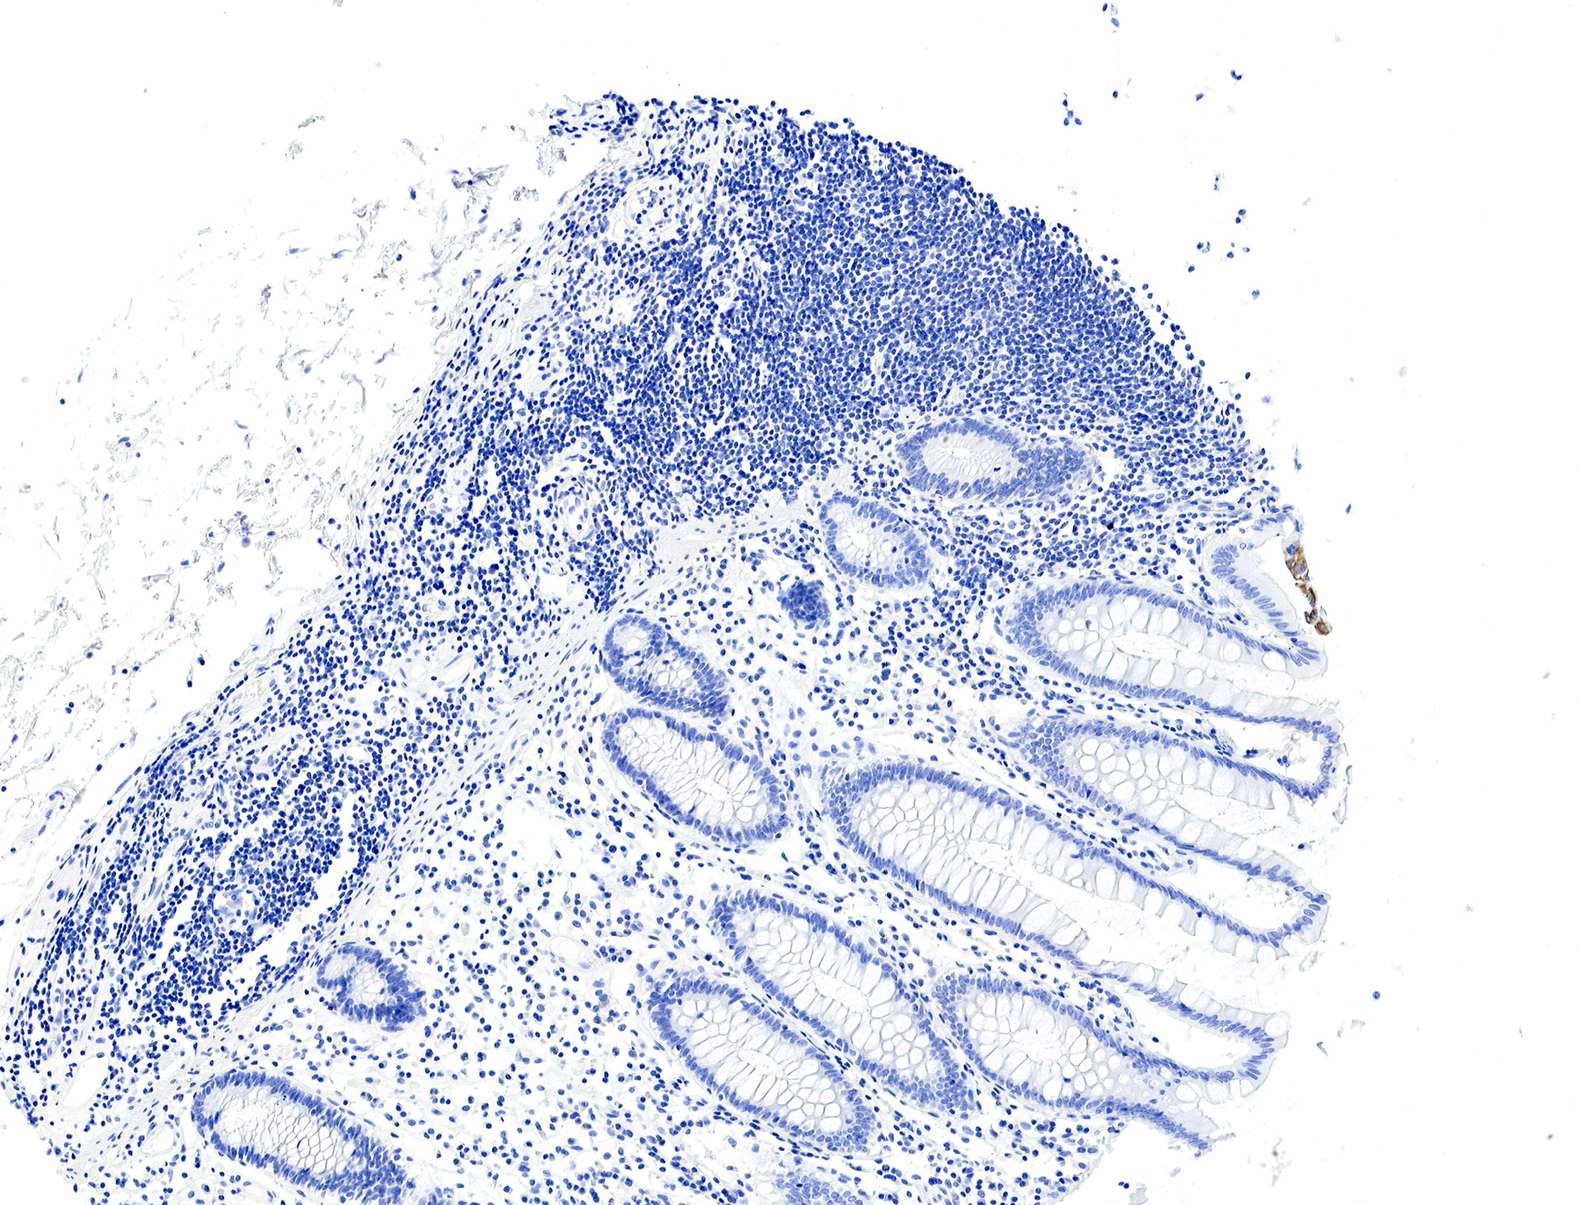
{"staining": {"intensity": "negative", "quantity": "none", "location": "none"}, "tissue": "colon", "cell_type": "Endothelial cells", "image_type": "normal", "snomed": [{"axis": "morphology", "description": "Normal tissue, NOS"}, {"axis": "topography", "description": "Colon"}], "caption": "A micrograph of colon stained for a protein exhibits no brown staining in endothelial cells. Brightfield microscopy of immunohistochemistry (IHC) stained with DAB (3,3'-diaminobenzidine) (brown) and hematoxylin (blue), captured at high magnification.", "gene": "KRT7", "patient": {"sex": "female", "age": 55}}